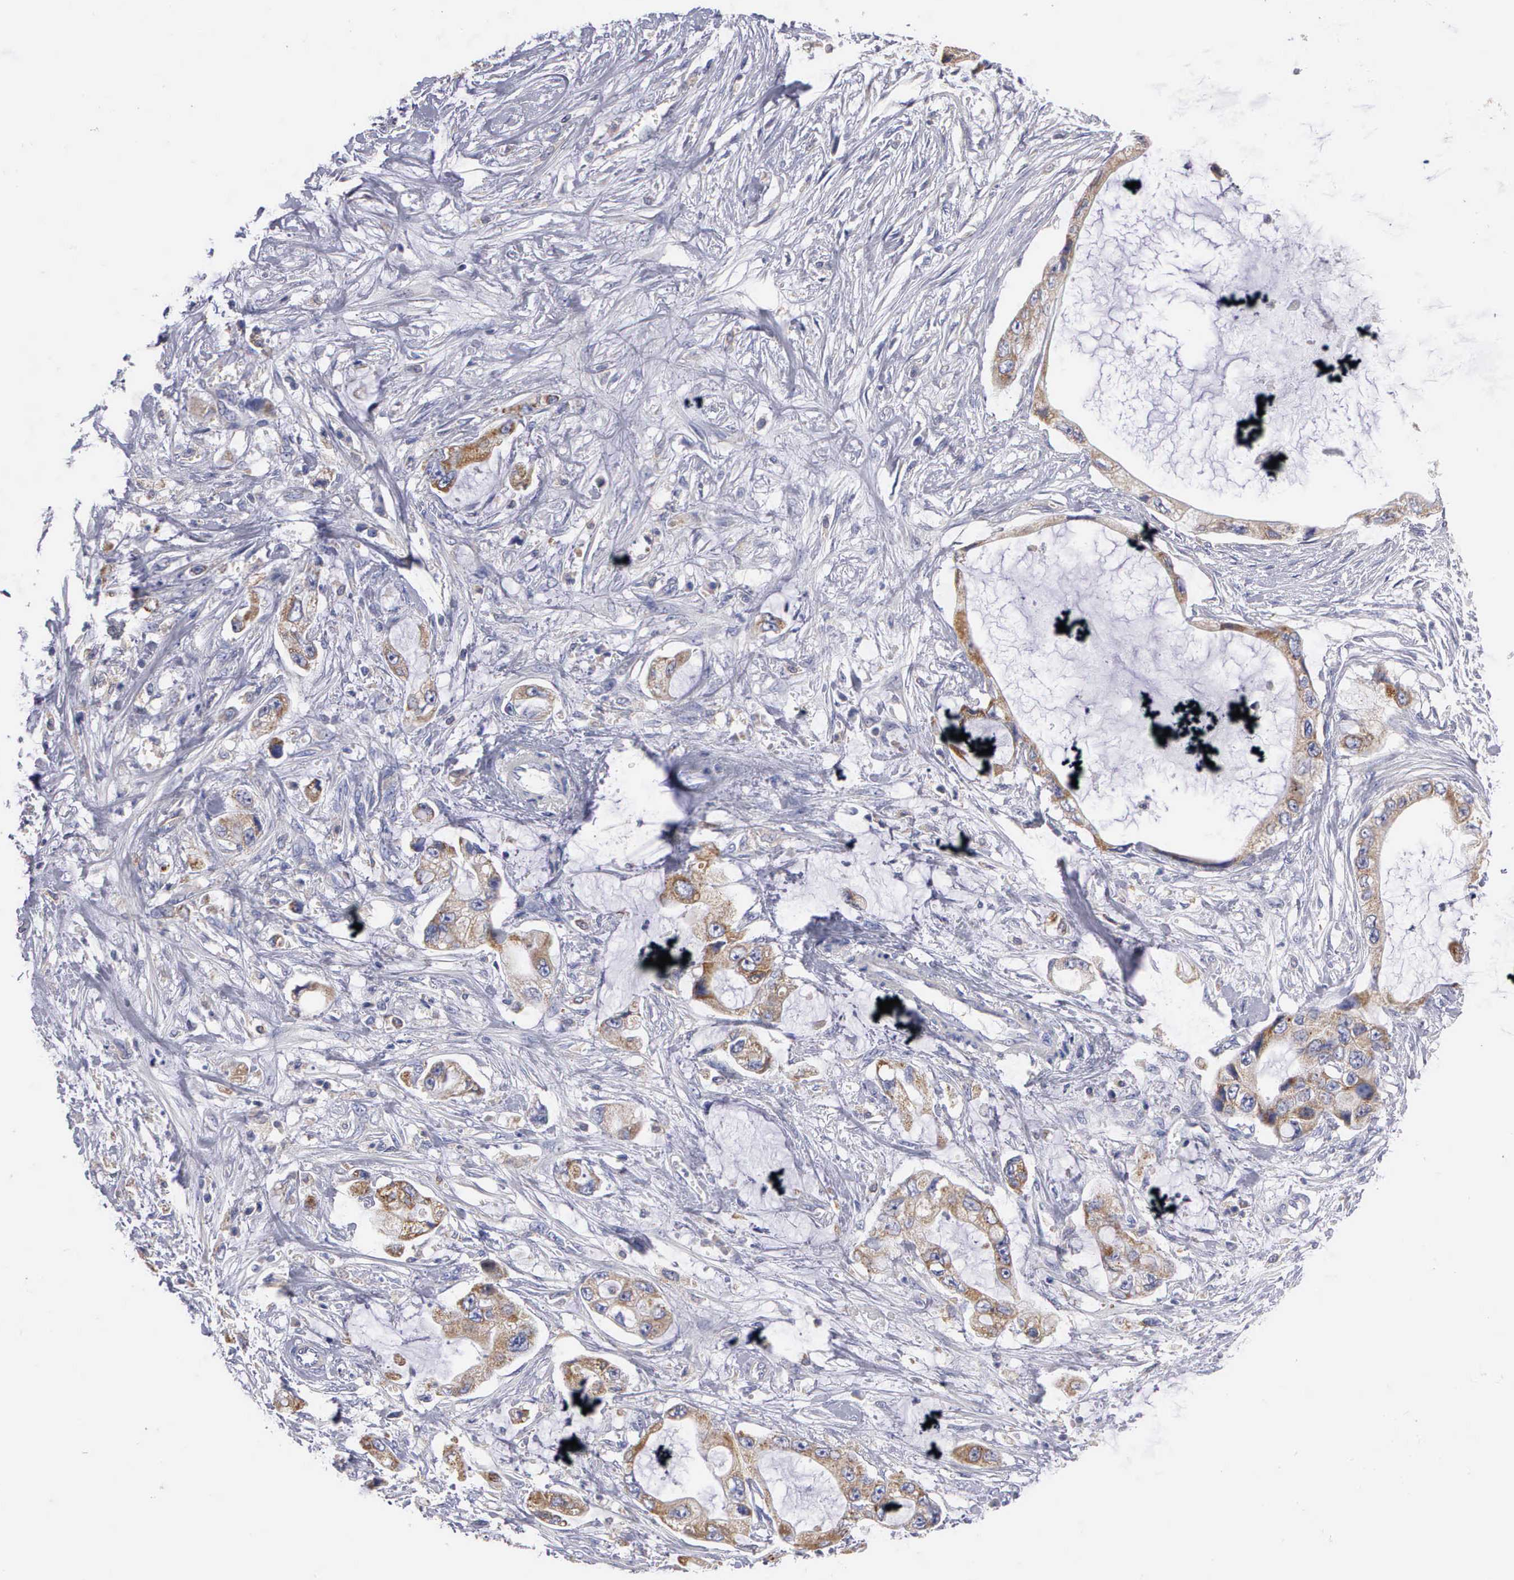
{"staining": {"intensity": "moderate", "quantity": "25%-75%", "location": "cytoplasmic/membranous"}, "tissue": "pancreatic cancer", "cell_type": "Tumor cells", "image_type": "cancer", "snomed": [{"axis": "morphology", "description": "Adenocarcinoma, NOS"}, {"axis": "topography", "description": "Pancreas"}, {"axis": "topography", "description": "Stomach, upper"}], "caption": "Immunohistochemistry of human pancreatic cancer (adenocarcinoma) demonstrates medium levels of moderate cytoplasmic/membranous staining in approximately 25%-75% of tumor cells. The staining was performed using DAB, with brown indicating positive protein expression. Nuclei are stained blue with hematoxylin.", "gene": "PTGS2", "patient": {"sex": "male", "age": 77}}